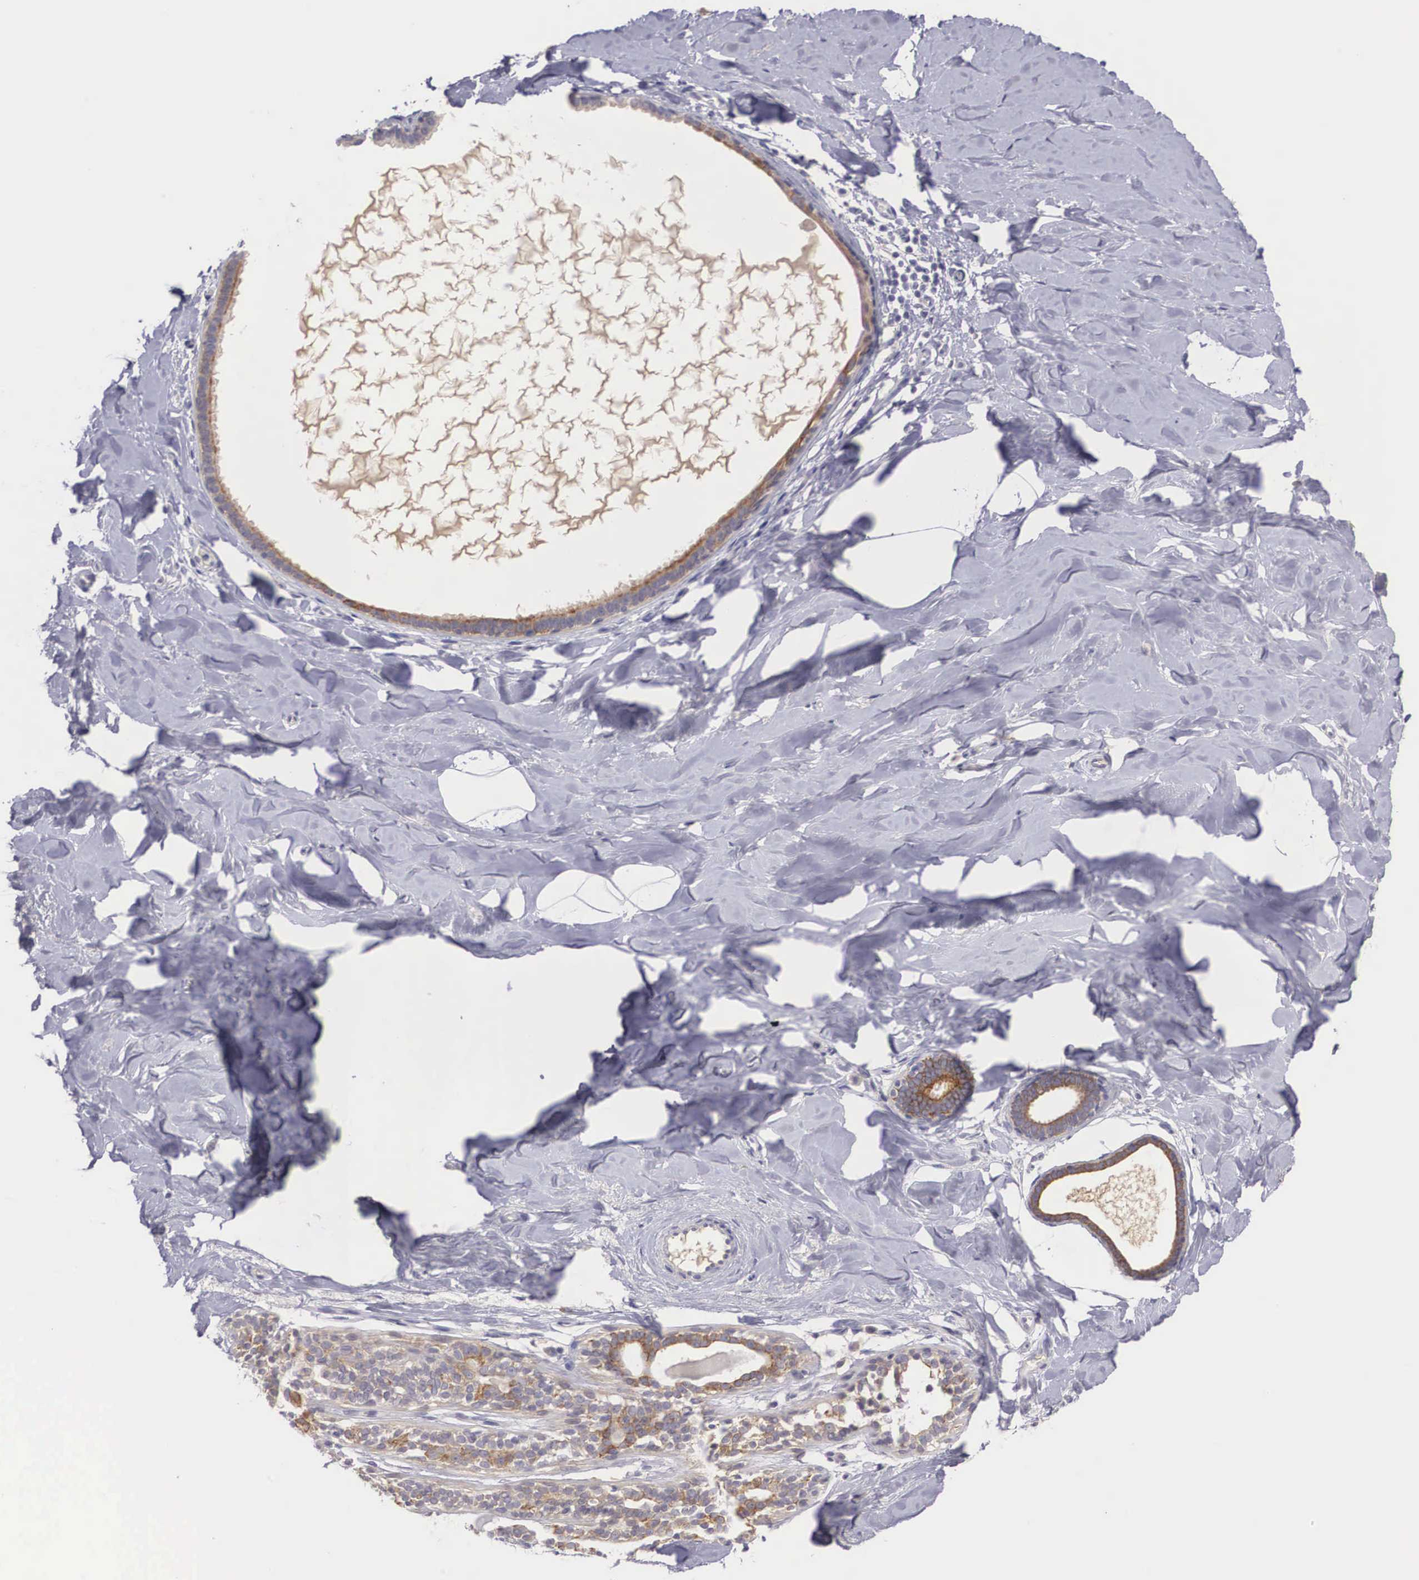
{"staining": {"intensity": "negative", "quantity": "none", "location": "none"}, "tissue": "breast", "cell_type": "Adipocytes", "image_type": "normal", "snomed": [{"axis": "morphology", "description": "Normal tissue, NOS"}, {"axis": "topography", "description": "Breast"}], "caption": "This is an IHC histopathology image of normal breast. There is no positivity in adipocytes.", "gene": "NREP", "patient": {"sex": "female", "age": 54}}